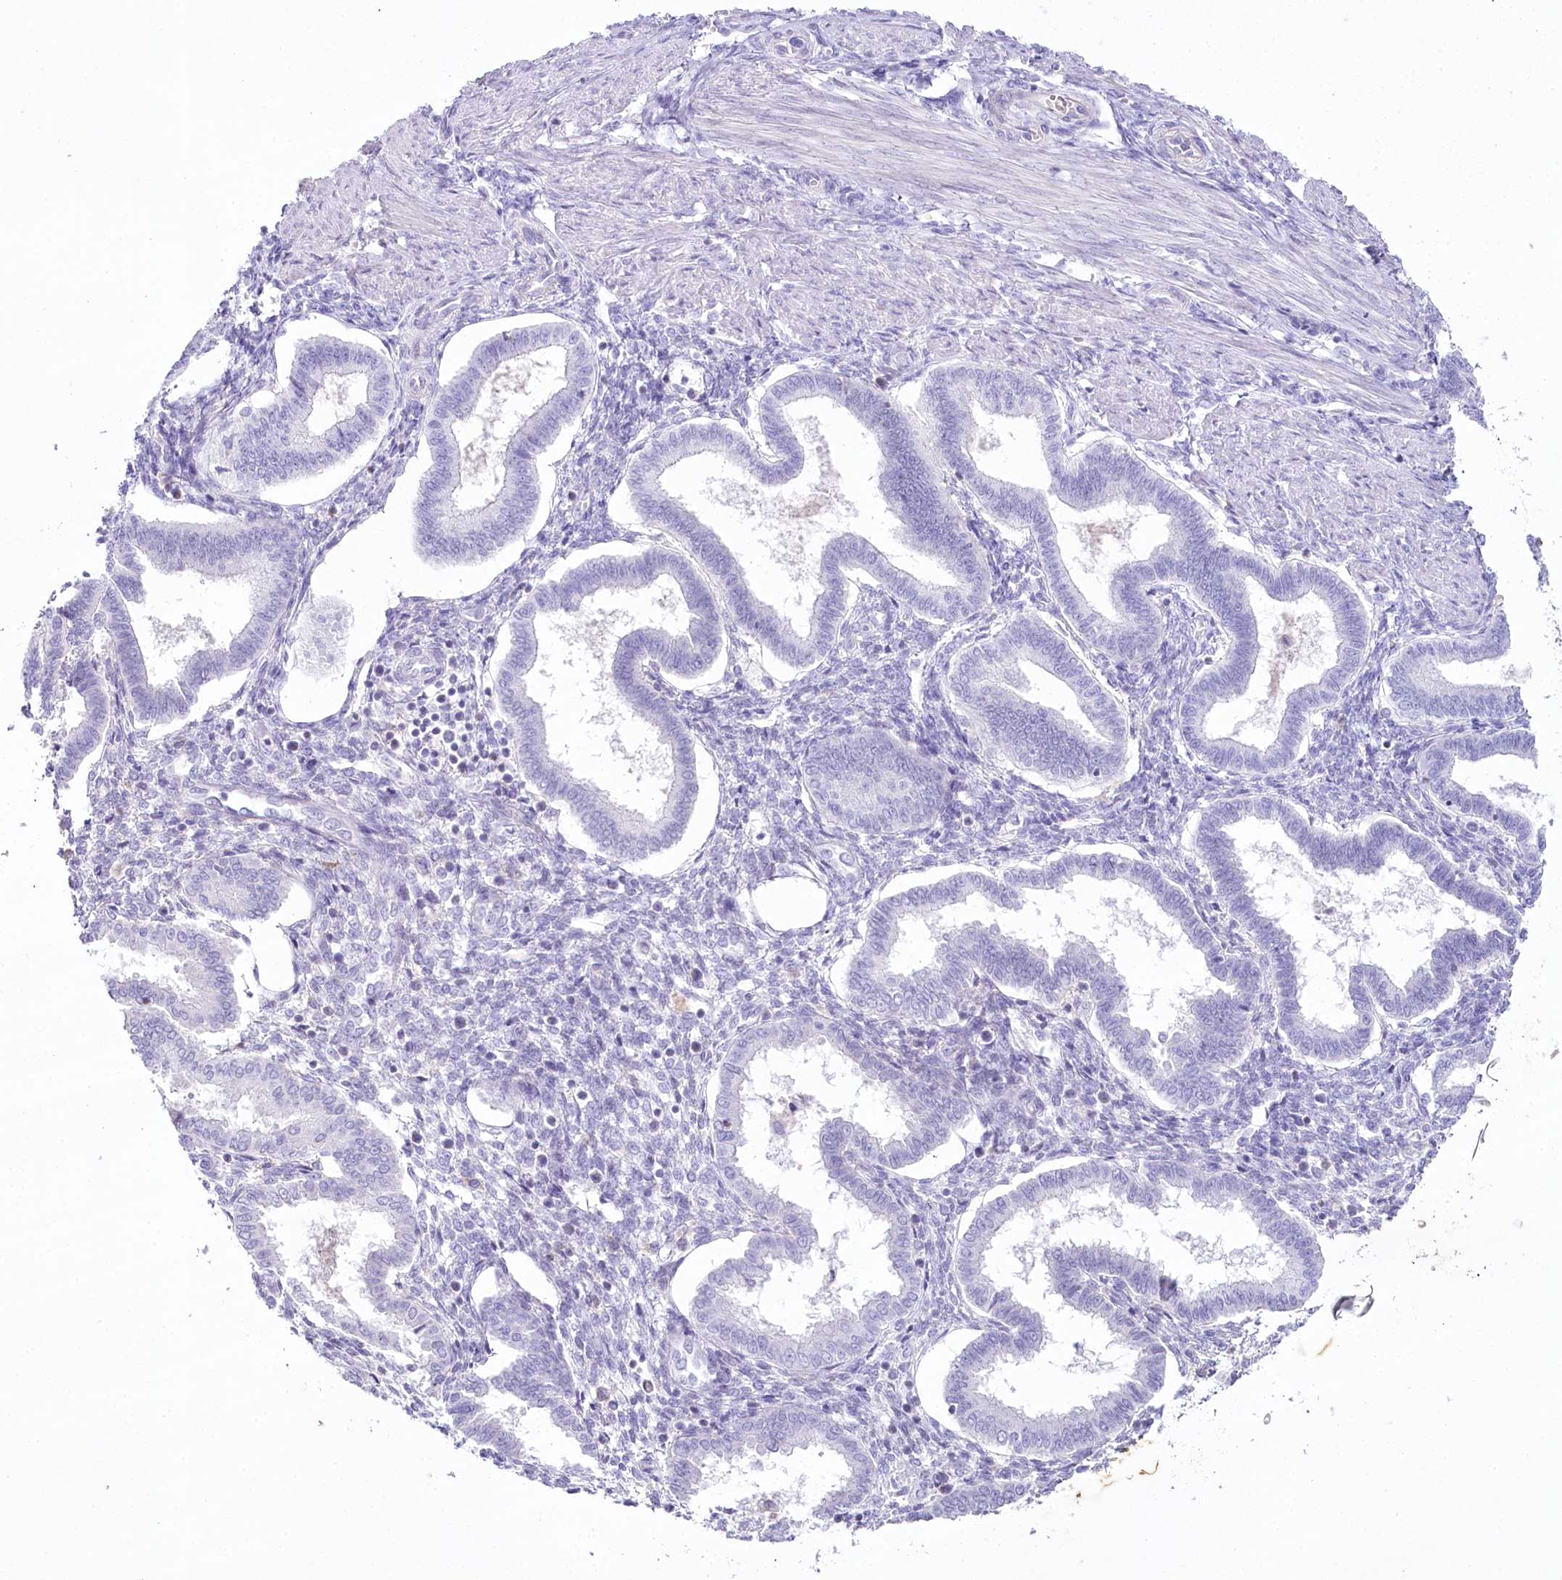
{"staining": {"intensity": "negative", "quantity": "none", "location": "none"}, "tissue": "endometrium", "cell_type": "Cells in endometrial stroma", "image_type": "normal", "snomed": [{"axis": "morphology", "description": "Normal tissue, NOS"}, {"axis": "topography", "description": "Endometrium"}], "caption": "Endometrium stained for a protein using immunohistochemistry (IHC) shows no staining cells in endometrial stroma.", "gene": "MYOZ1", "patient": {"sex": "female", "age": 25}}